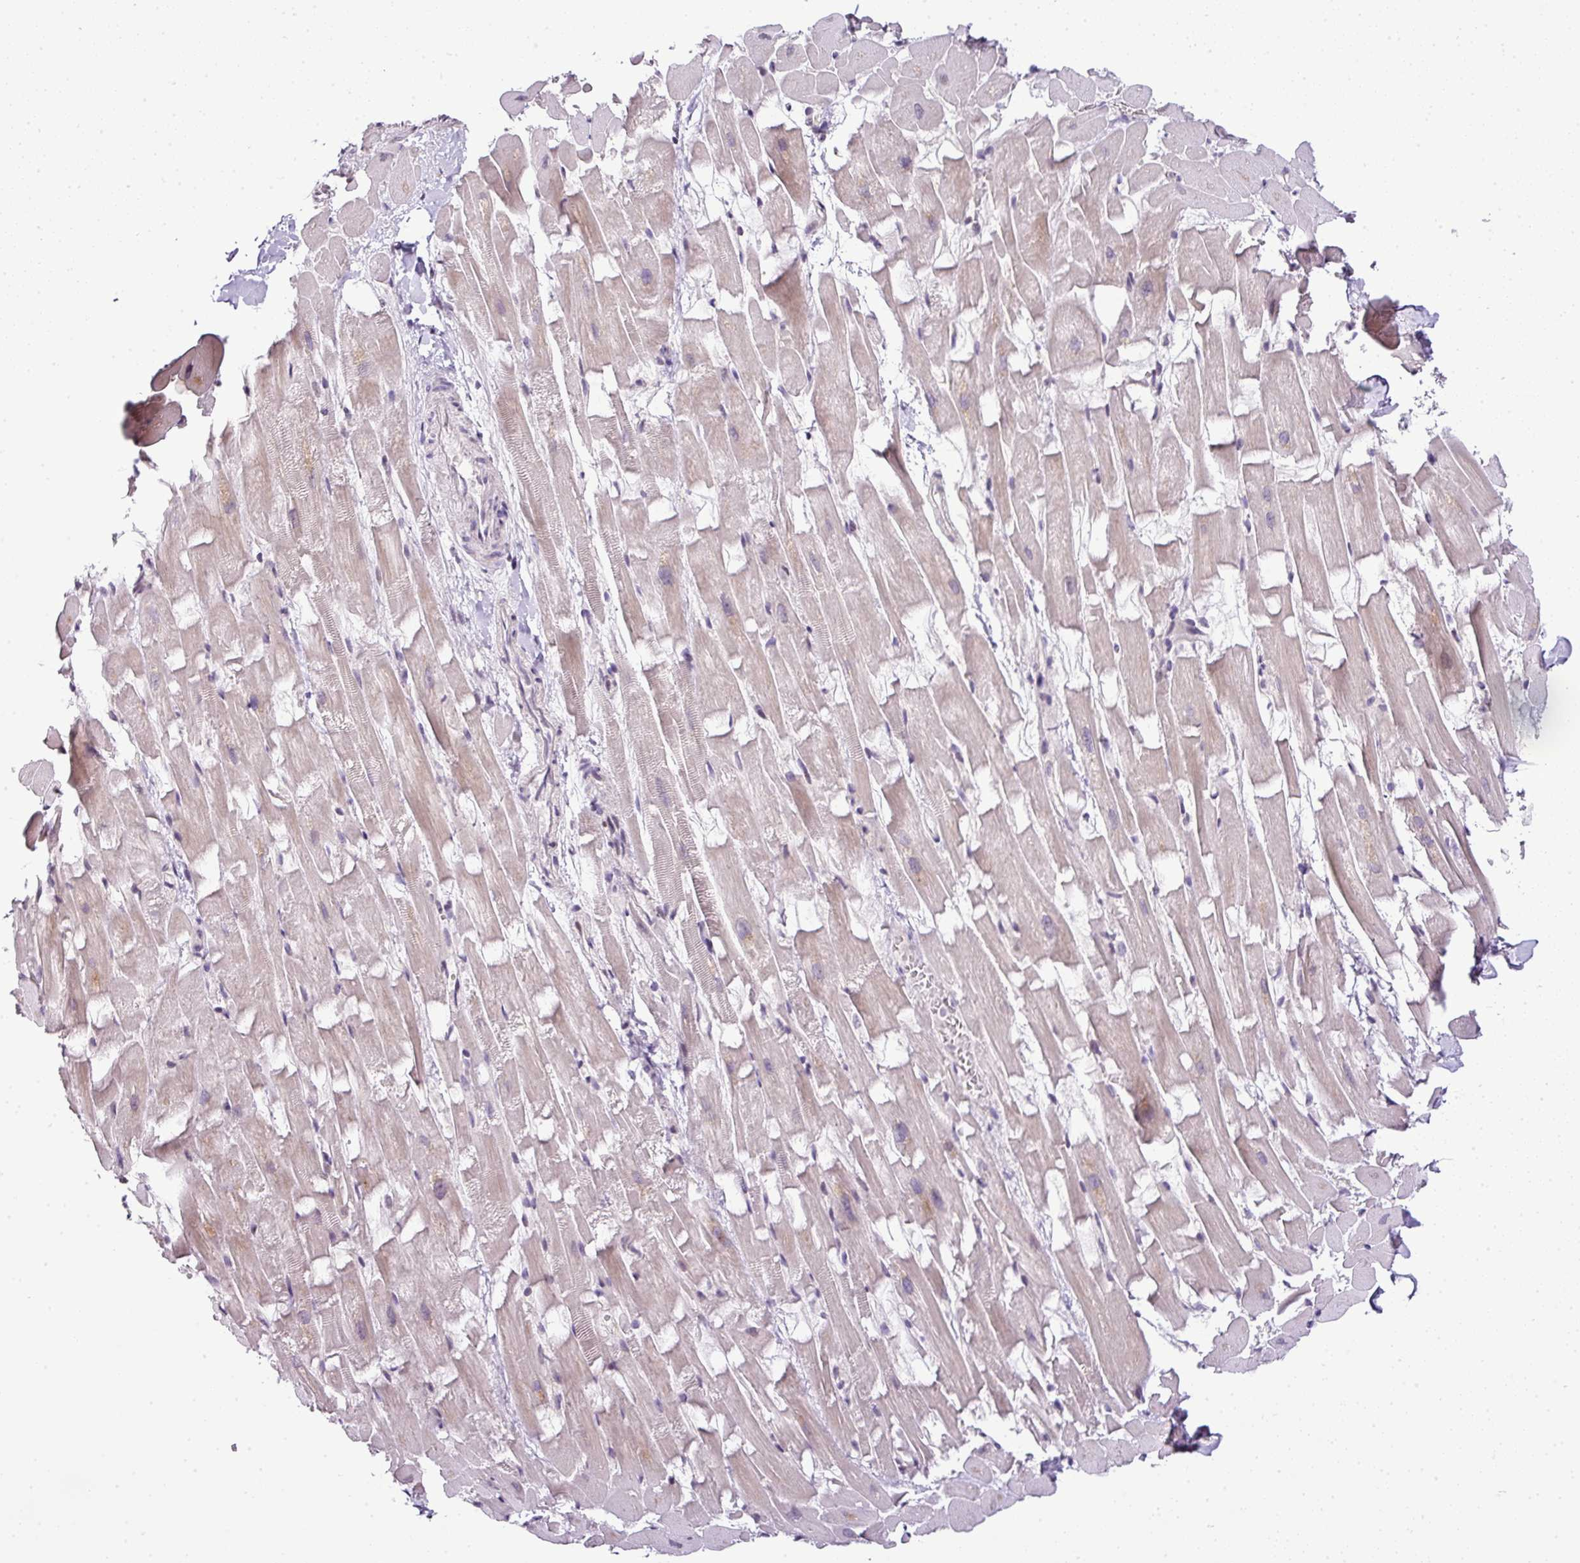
{"staining": {"intensity": "weak", "quantity": "25%-75%", "location": "cytoplasmic/membranous"}, "tissue": "heart muscle", "cell_type": "Cardiomyocytes", "image_type": "normal", "snomed": [{"axis": "morphology", "description": "Normal tissue, NOS"}, {"axis": "topography", "description": "Heart"}], "caption": "This histopathology image shows normal heart muscle stained with immunohistochemistry to label a protein in brown. The cytoplasmic/membranous of cardiomyocytes show weak positivity for the protein. Nuclei are counter-stained blue.", "gene": "TEX30", "patient": {"sex": "male", "age": 37}}